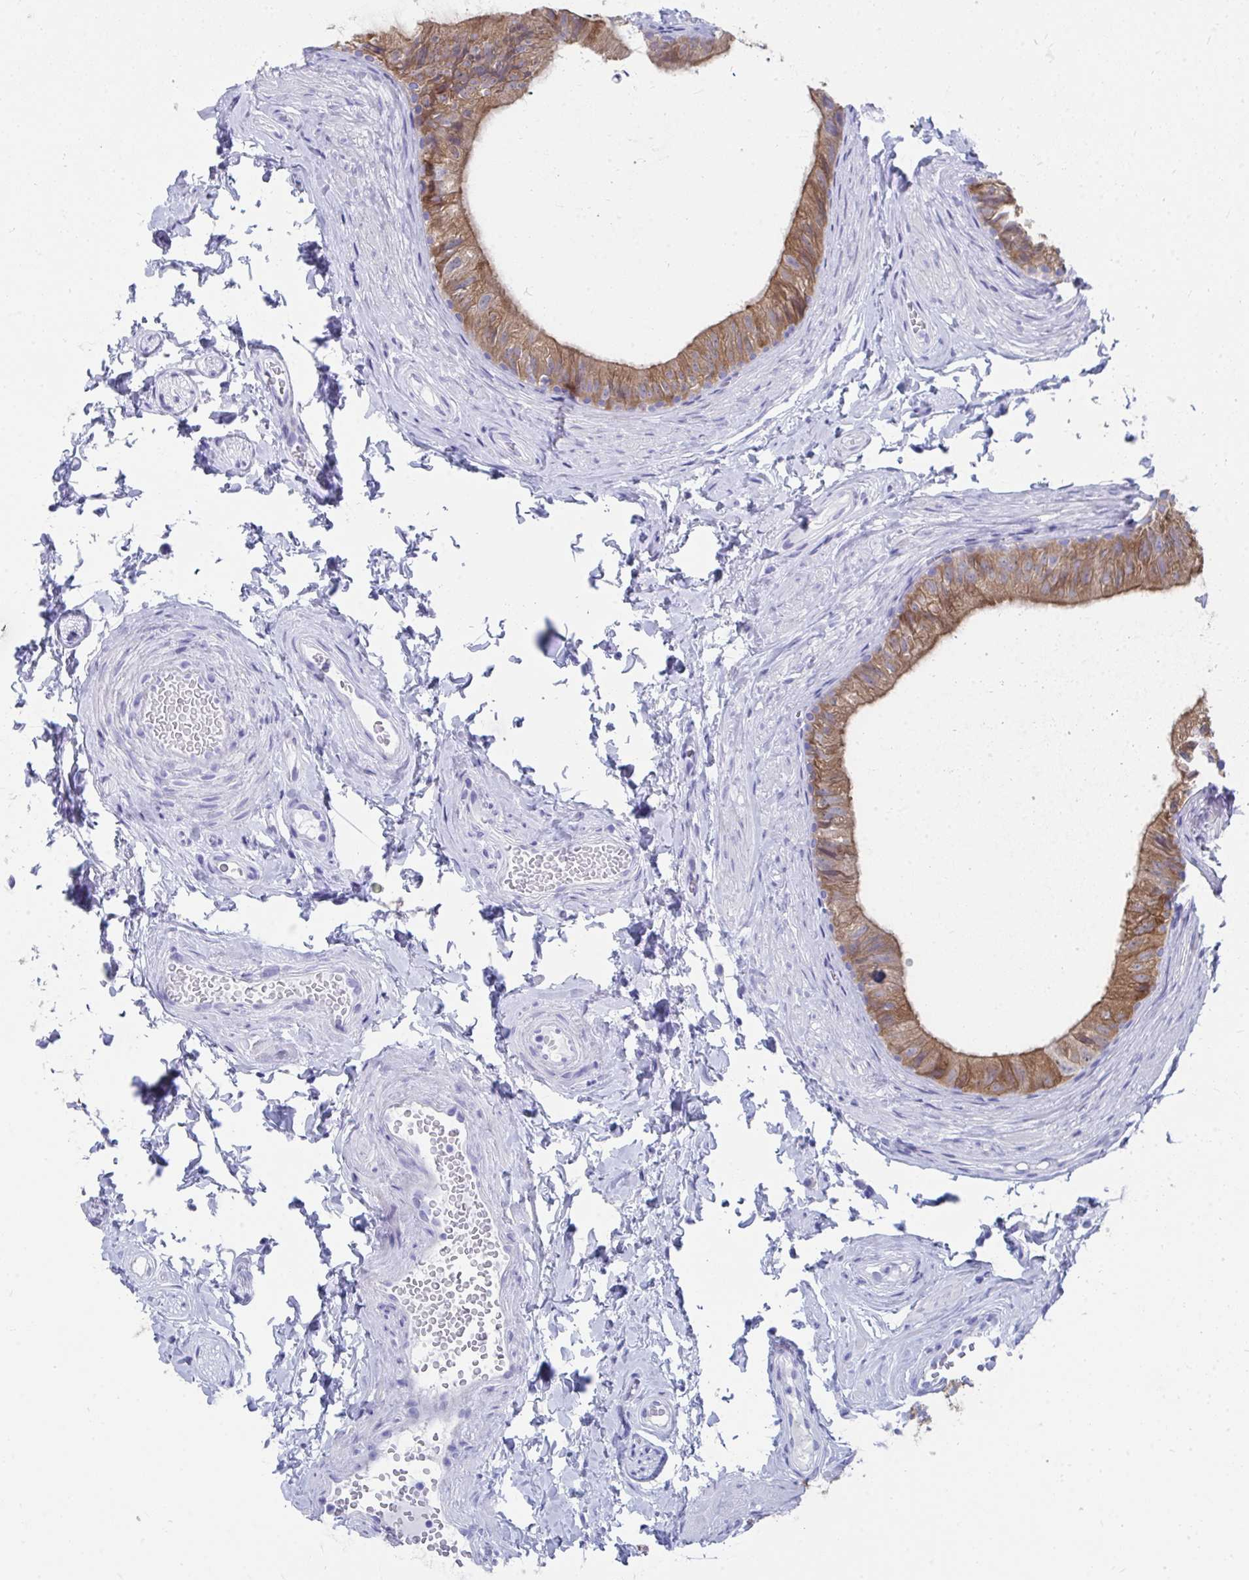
{"staining": {"intensity": "moderate", "quantity": ">75%", "location": "cytoplasmic/membranous"}, "tissue": "epididymis", "cell_type": "Glandular cells", "image_type": "normal", "snomed": [{"axis": "morphology", "description": "Normal tissue, NOS"}, {"axis": "topography", "description": "Epididymis, spermatic cord, NOS"}, {"axis": "topography", "description": "Epididymis"}, {"axis": "topography", "description": "Peripheral nerve tissue"}], "caption": "A medium amount of moderate cytoplasmic/membranous positivity is present in approximately >75% of glandular cells in benign epididymis. The staining is performed using DAB (3,3'-diaminobenzidine) brown chromogen to label protein expression. The nuclei are counter-stained blue using hematoxylin.", "gene": "HGD", "patient": {"sex": "male", "age": 29}}